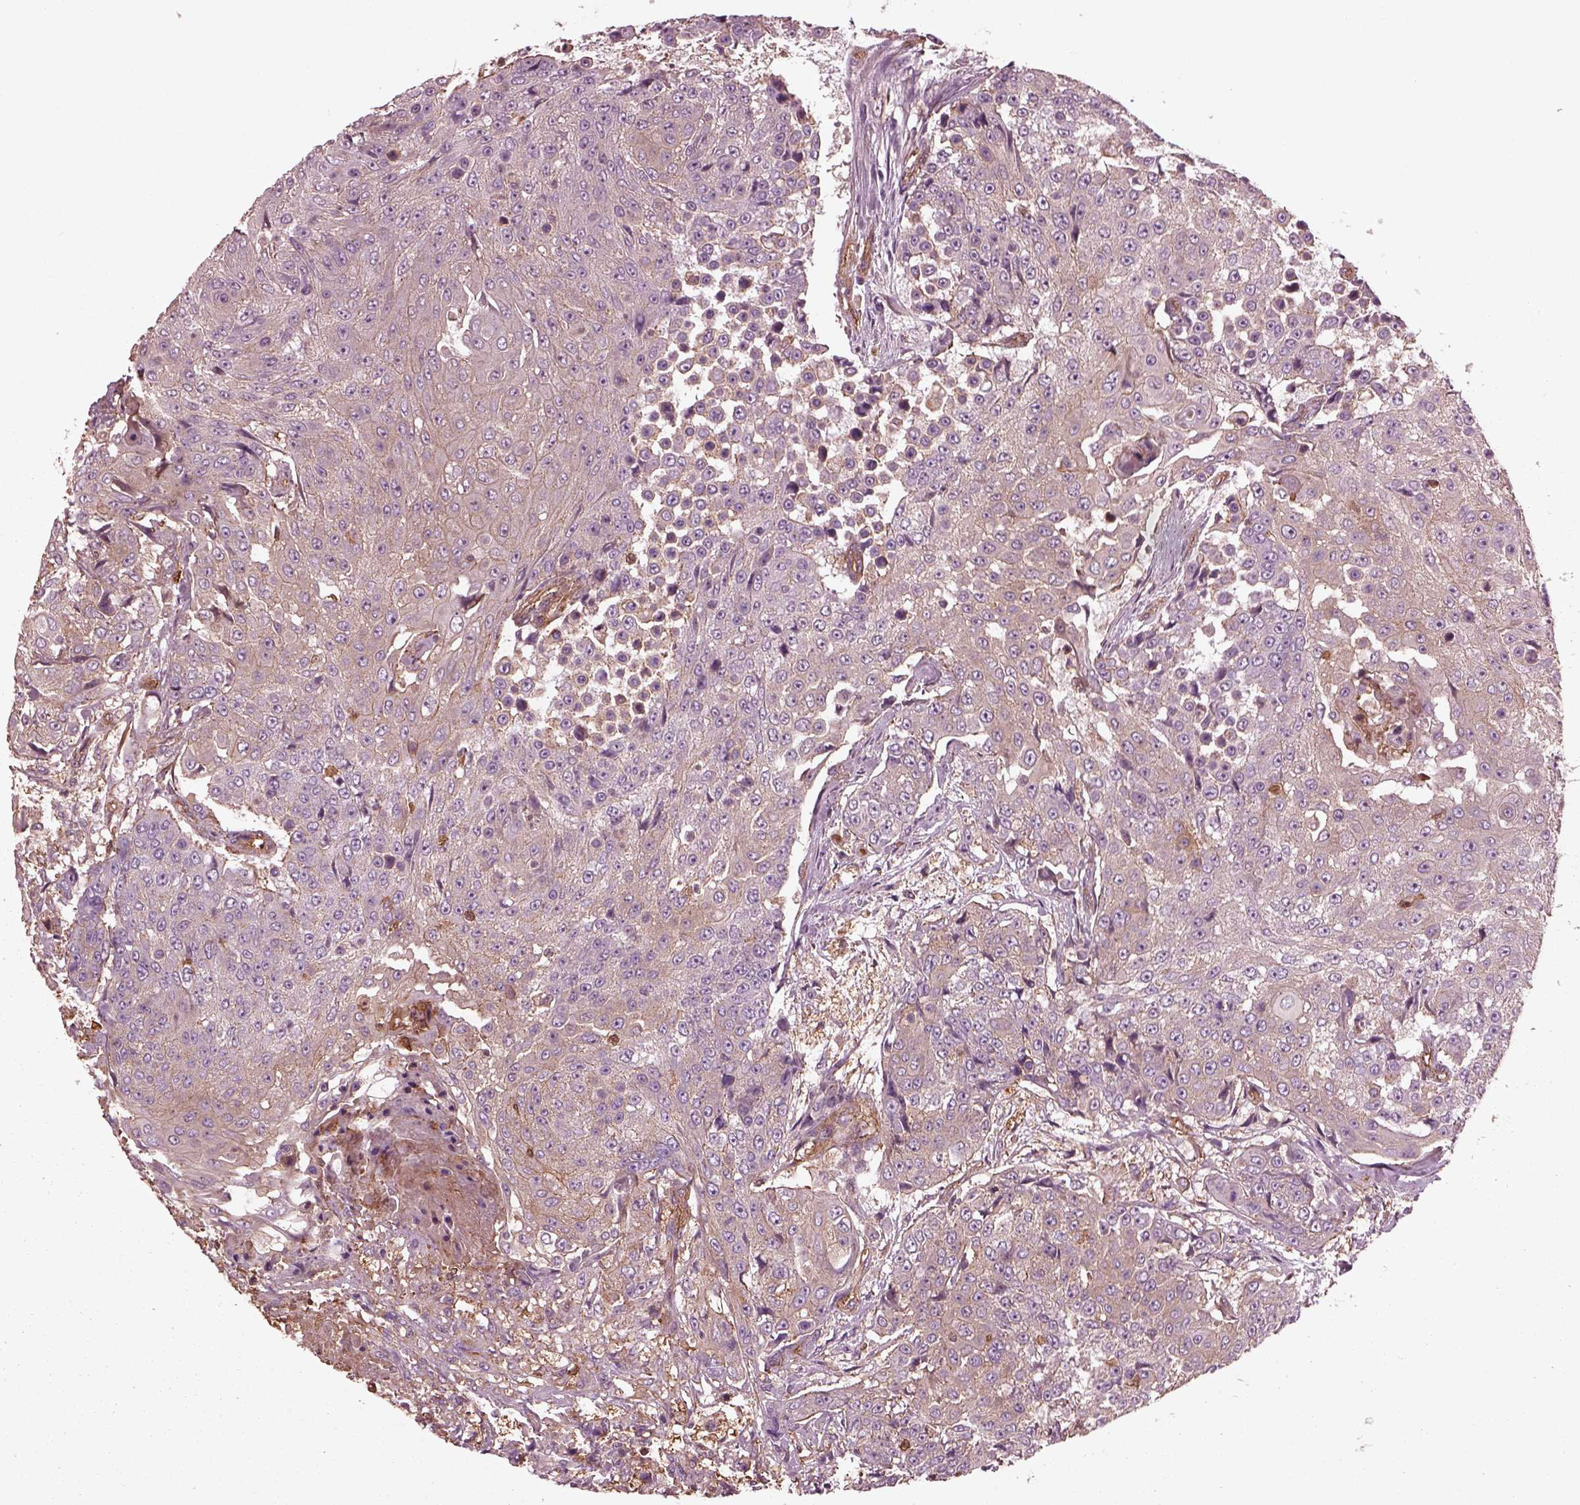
{"staining": {"intensity": "weak", "quantity": ">75%", "location": "cytoplasmic/membranous"}, "tissue": "urothelial cancer", "cell_type": "Tumor cells", "image_type": "cancer", "snomed": [{"axis": "morphology", "description": "Urothelial carcinoma, High grade"}, {"axis": "topography", "description": "Urinary bladder"}], "caption": "Weak cytoplasmic/membranous expression for a protein is present in approximately >75% of tumor cells of urothelial cancer using immunohistochemistry (IHC).", "gene": "MYL6", "patient": {"sex": "female", "age": 63}}